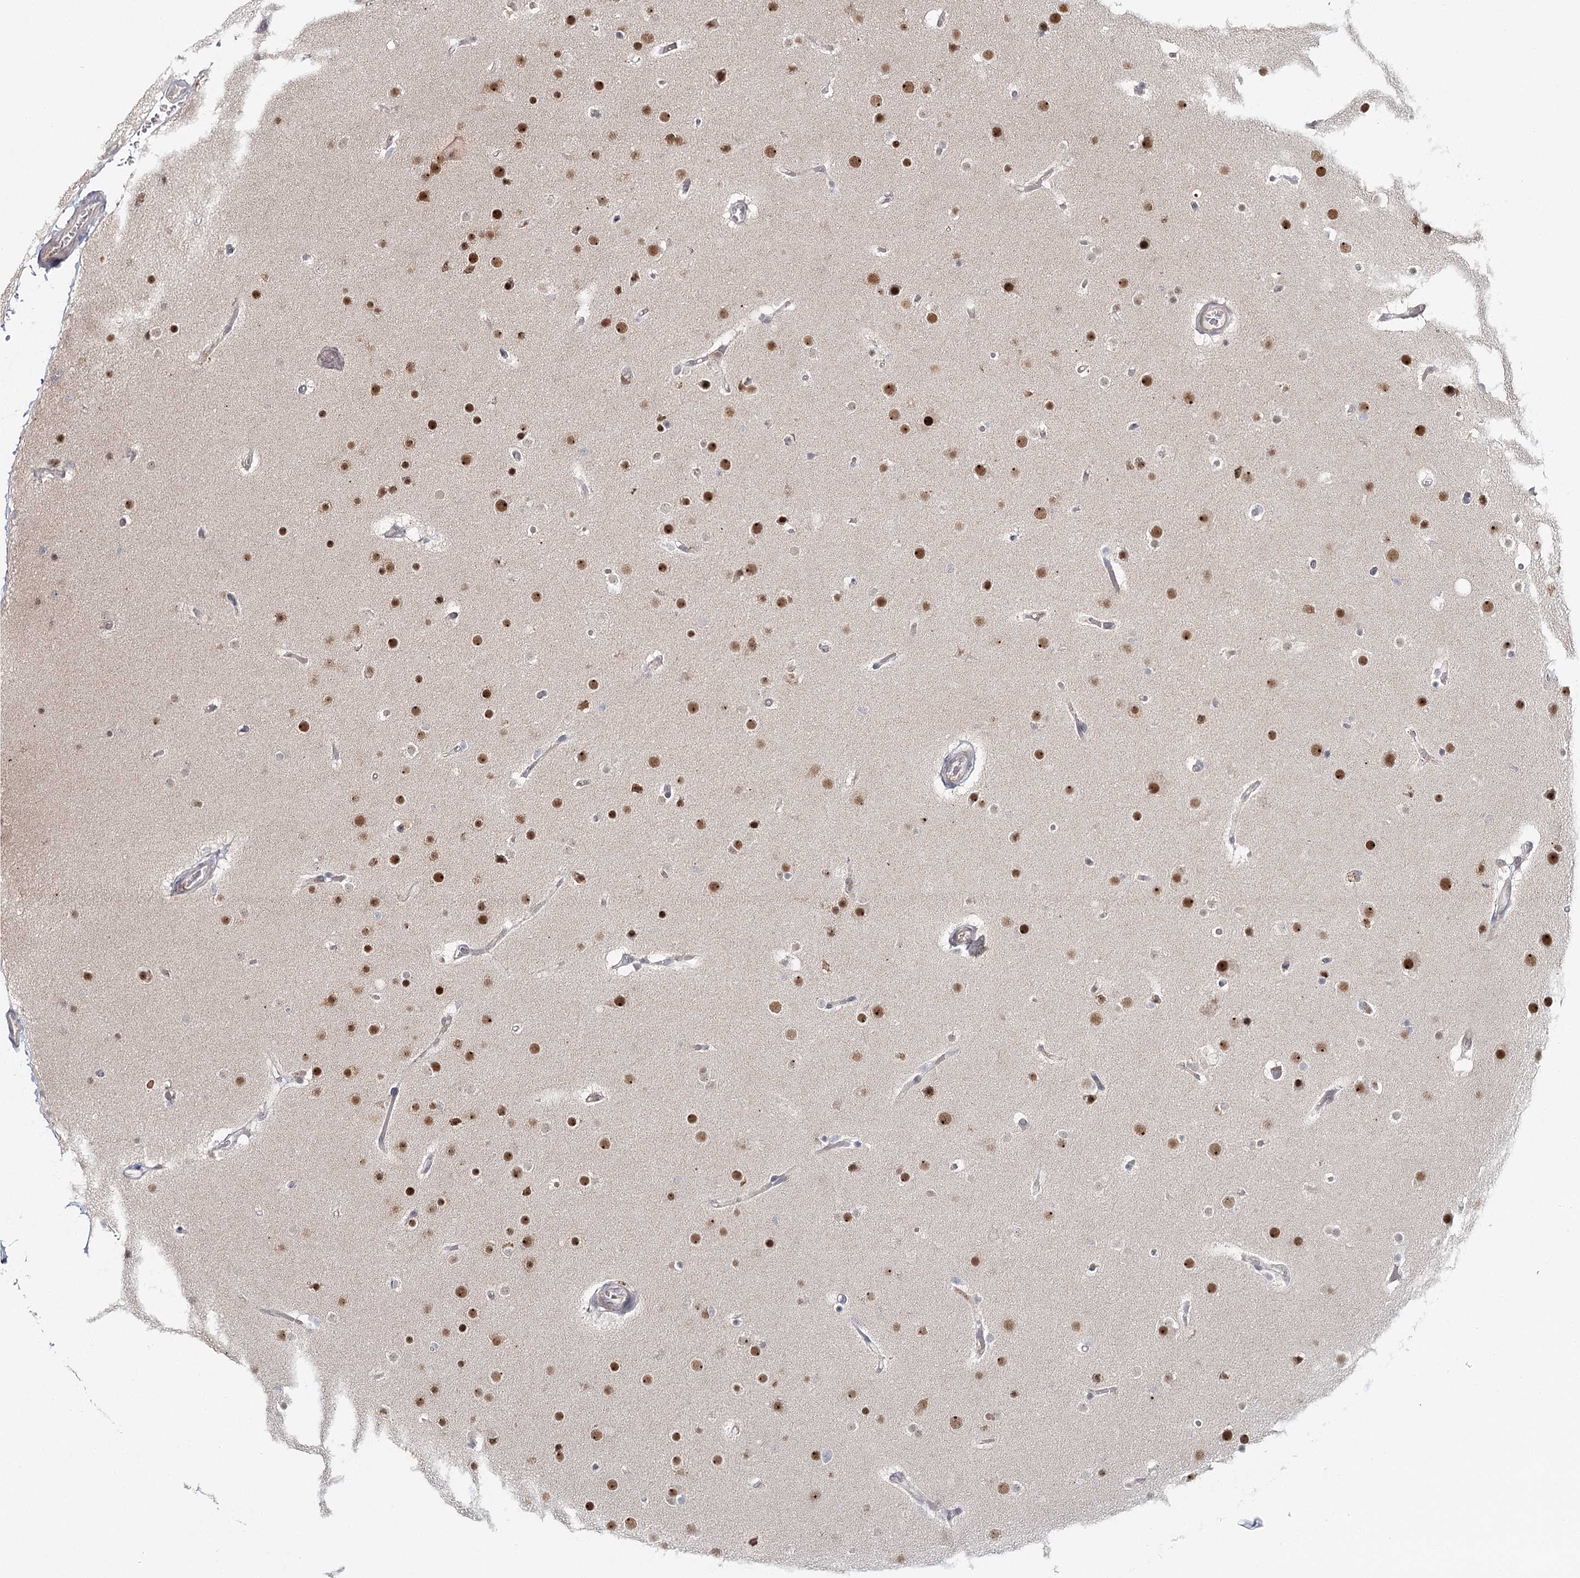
{"staining": {"intensity": "strong", "quantity": ">75%", "location": "nuclear"}, "tissue": "glioma", "cell_type": "Tumor cells", "image_type": "cancer", "snomed": [{"axis": "morphology", "description": "Glioma, malignant, High grade"}, {"axis": "topography", "description": "Cerebral cortex"}], "caption": "Glioma stained with a brown dye displays strong nuclear positive staining in about >75% of tumor cells.", "gene": "FAM120B", "patient": {"sex": "female", "age": 36}}